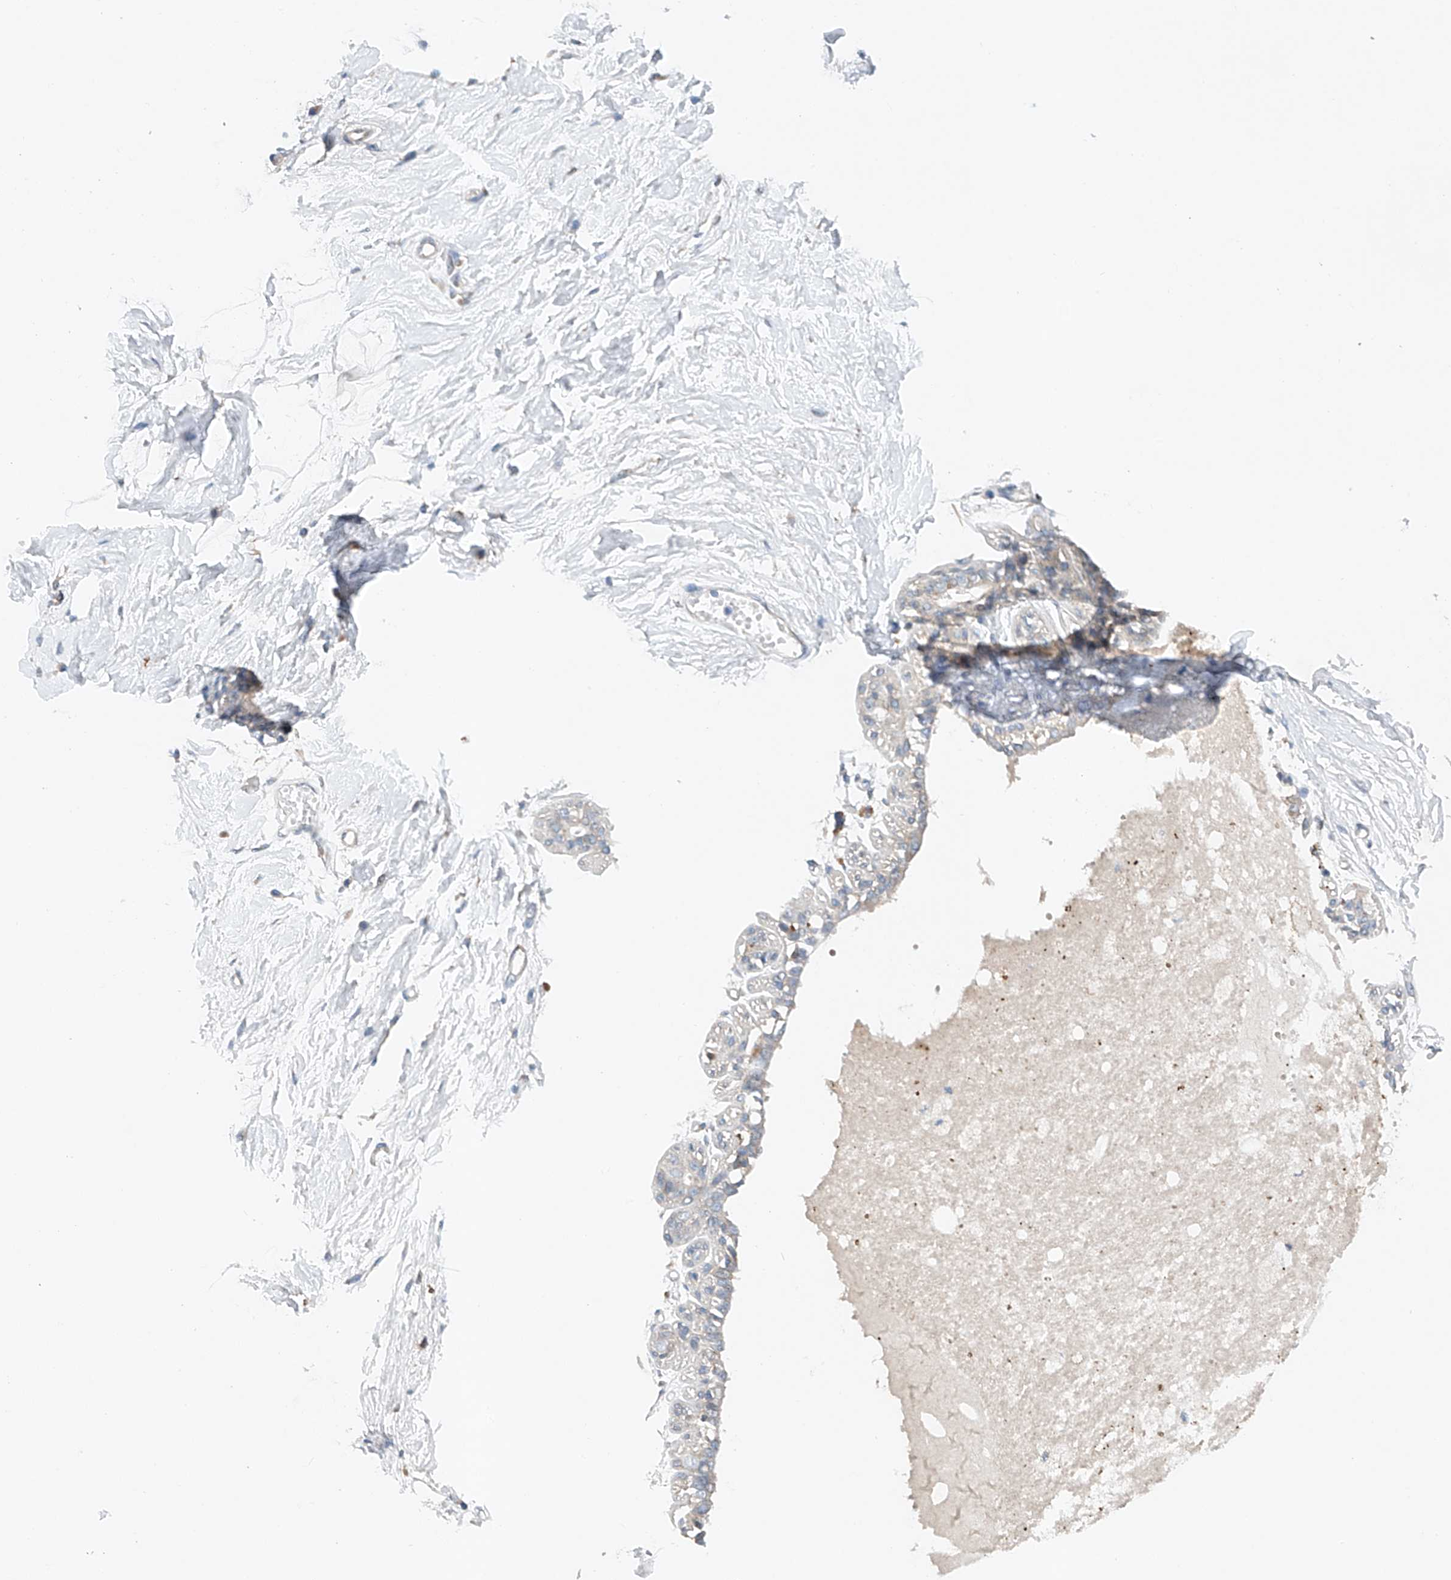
{"staining": {"intensity": "negative", "quantity": "none", "location": "none"}, "tissue": "breast", "cell_type": "Adipocytes", "image_type": "normal", "snomed": [{"axis": "morphology", "description": "Normal tissue, NOS"}, {"axis": "topography", "description": "Breast"}], "caption": "Adipocytes show no significant positivity in normal breast. The staining was performed using DAB to visualize the protein expression in brown, while the nuclei were stained in blue with hematoxylin (Magnification: 20x).", "gene": "CEP85L", "patient": {"sex": "female", "age": 45}}